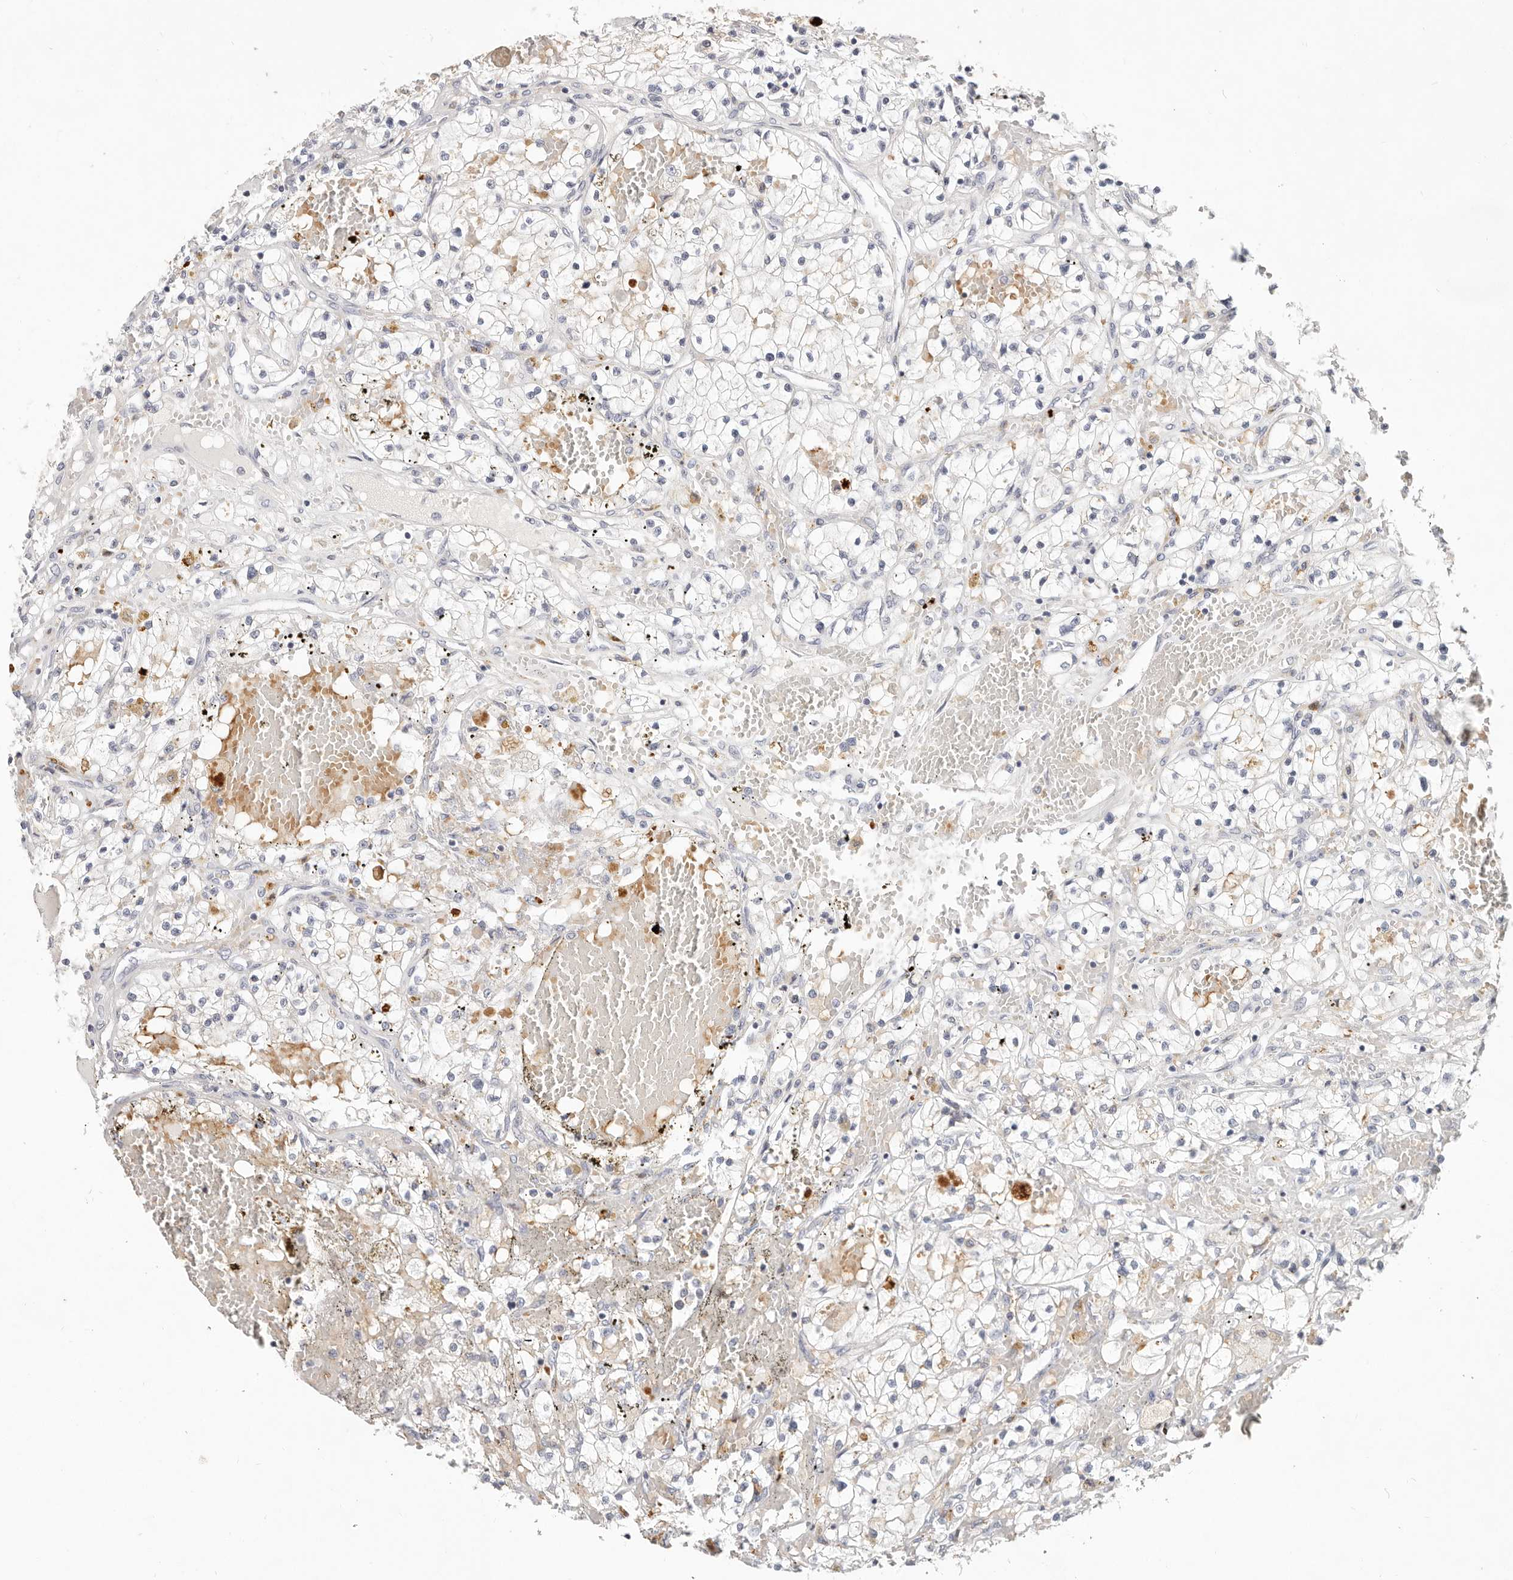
{"staining": {"intensity": "weak", "quantity": "<25%", "location": "cytoplasmic/membranous"}, "tissue": "renal cancer", "cell_type": "Tumor cells", "image_type": "cancer", "snomed": [{"axis": "morphology", "description": "Normal tissue, NOS"}, {"axis": "morphology", "description": "Adenocarcinoma, NOS"}, {"axis": "topography", "description": "Kidney"}], "caption": "Histopathology image shows no protein positivity in tumor cells of renal adenocarcinoma tissue.", "gene": "TMEM63B", "patient": {"sex": "male", "age": 68}}